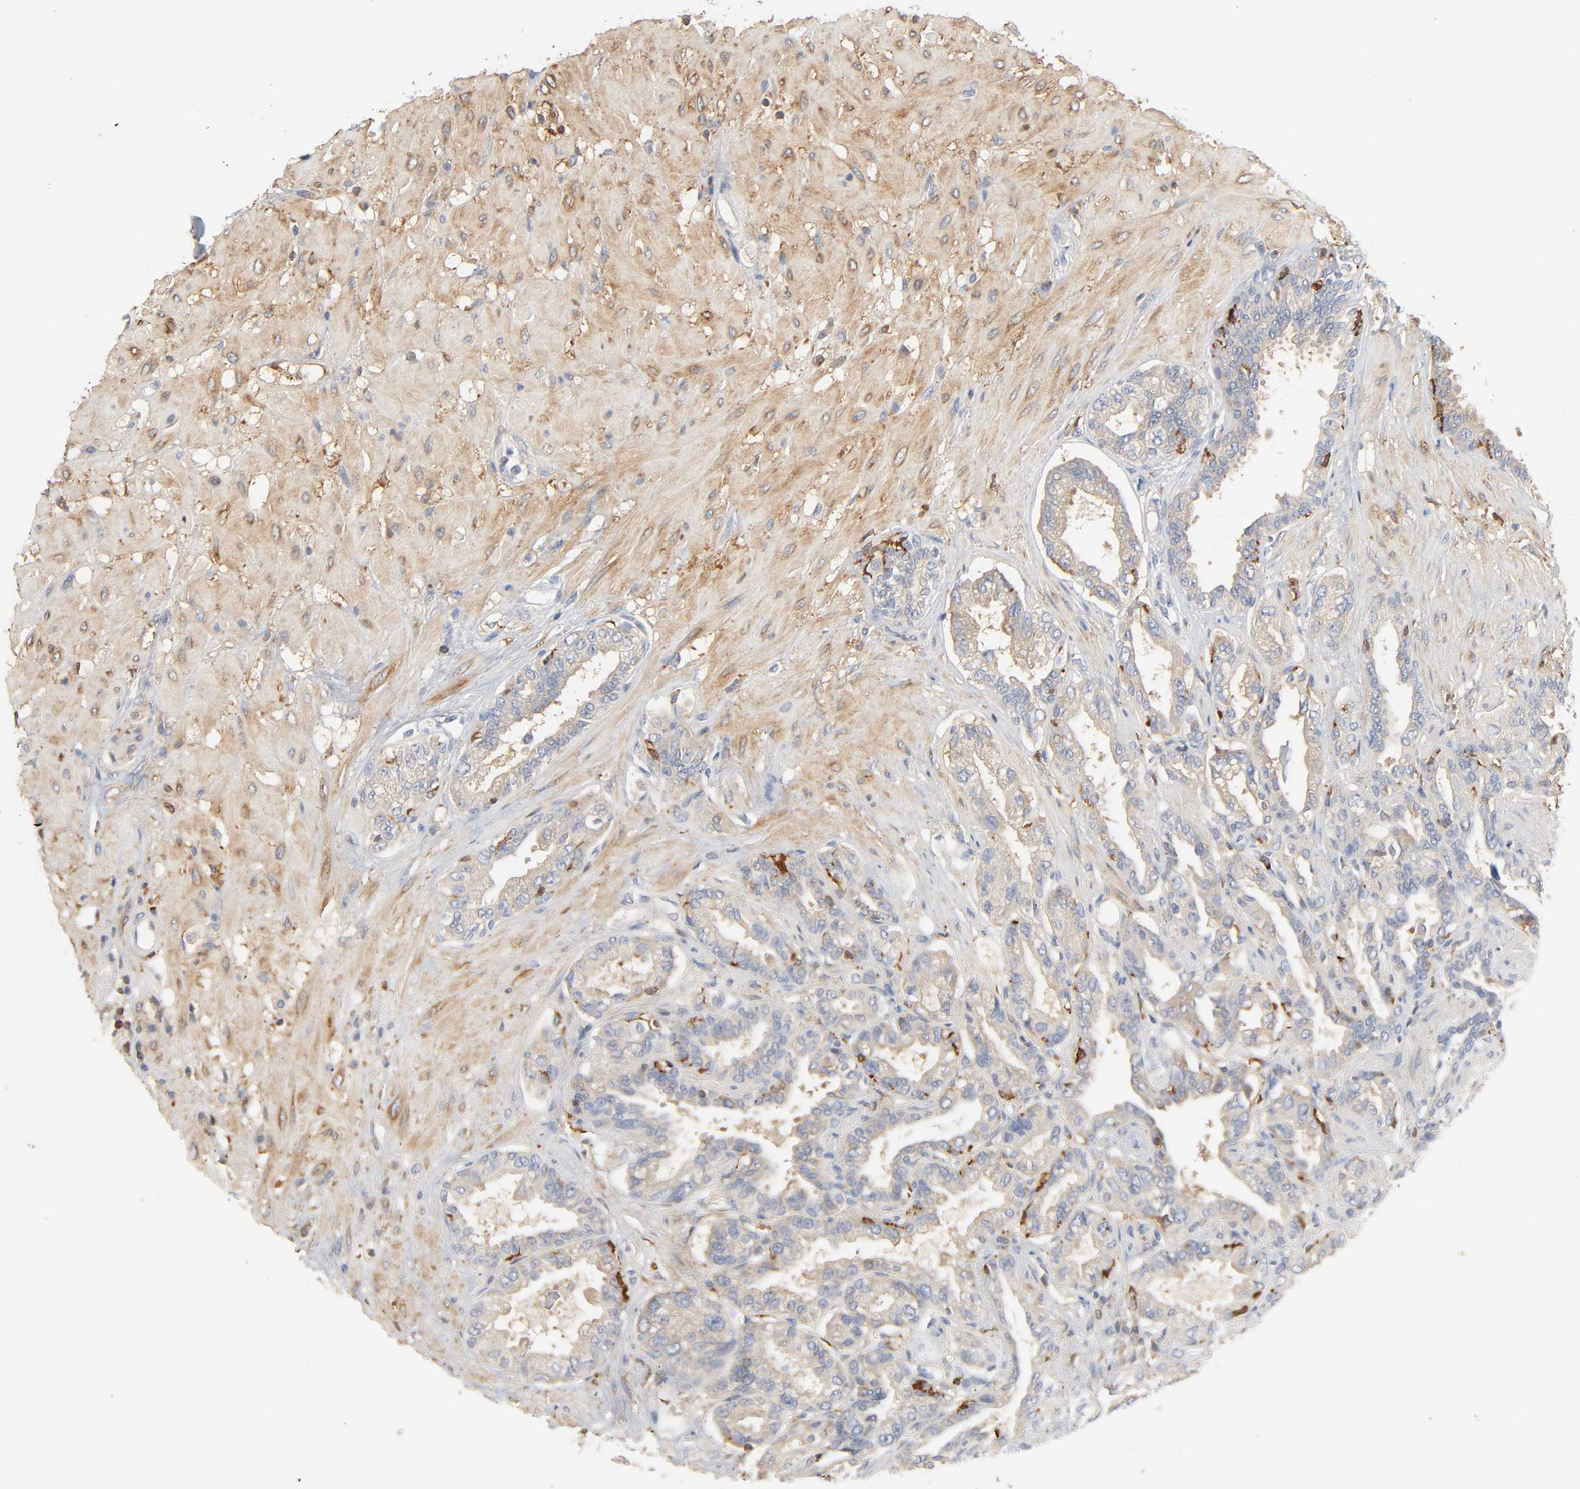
{"staining": {"intensity": "moderate", "quantity": "25%-75%", "location": "cytoplasmic/membranous"}, "tissue": "seminal vesicle", "cell_type": "Glandular cells", "image_type": "normal", "snomed": [{"axis": "morphology", "description": "Normal tissue, NOS"}, {"axis": "topography", "description": "Seminal veicle"}], "caption": "Seminal vesicle stained for a protein (brown) displays moderate cytoplasmic/membranous positive staining in approximately 25%-75% of glandular cells.", "gene": "BIN1", "patient": {"sex": "male", "age": 61}}